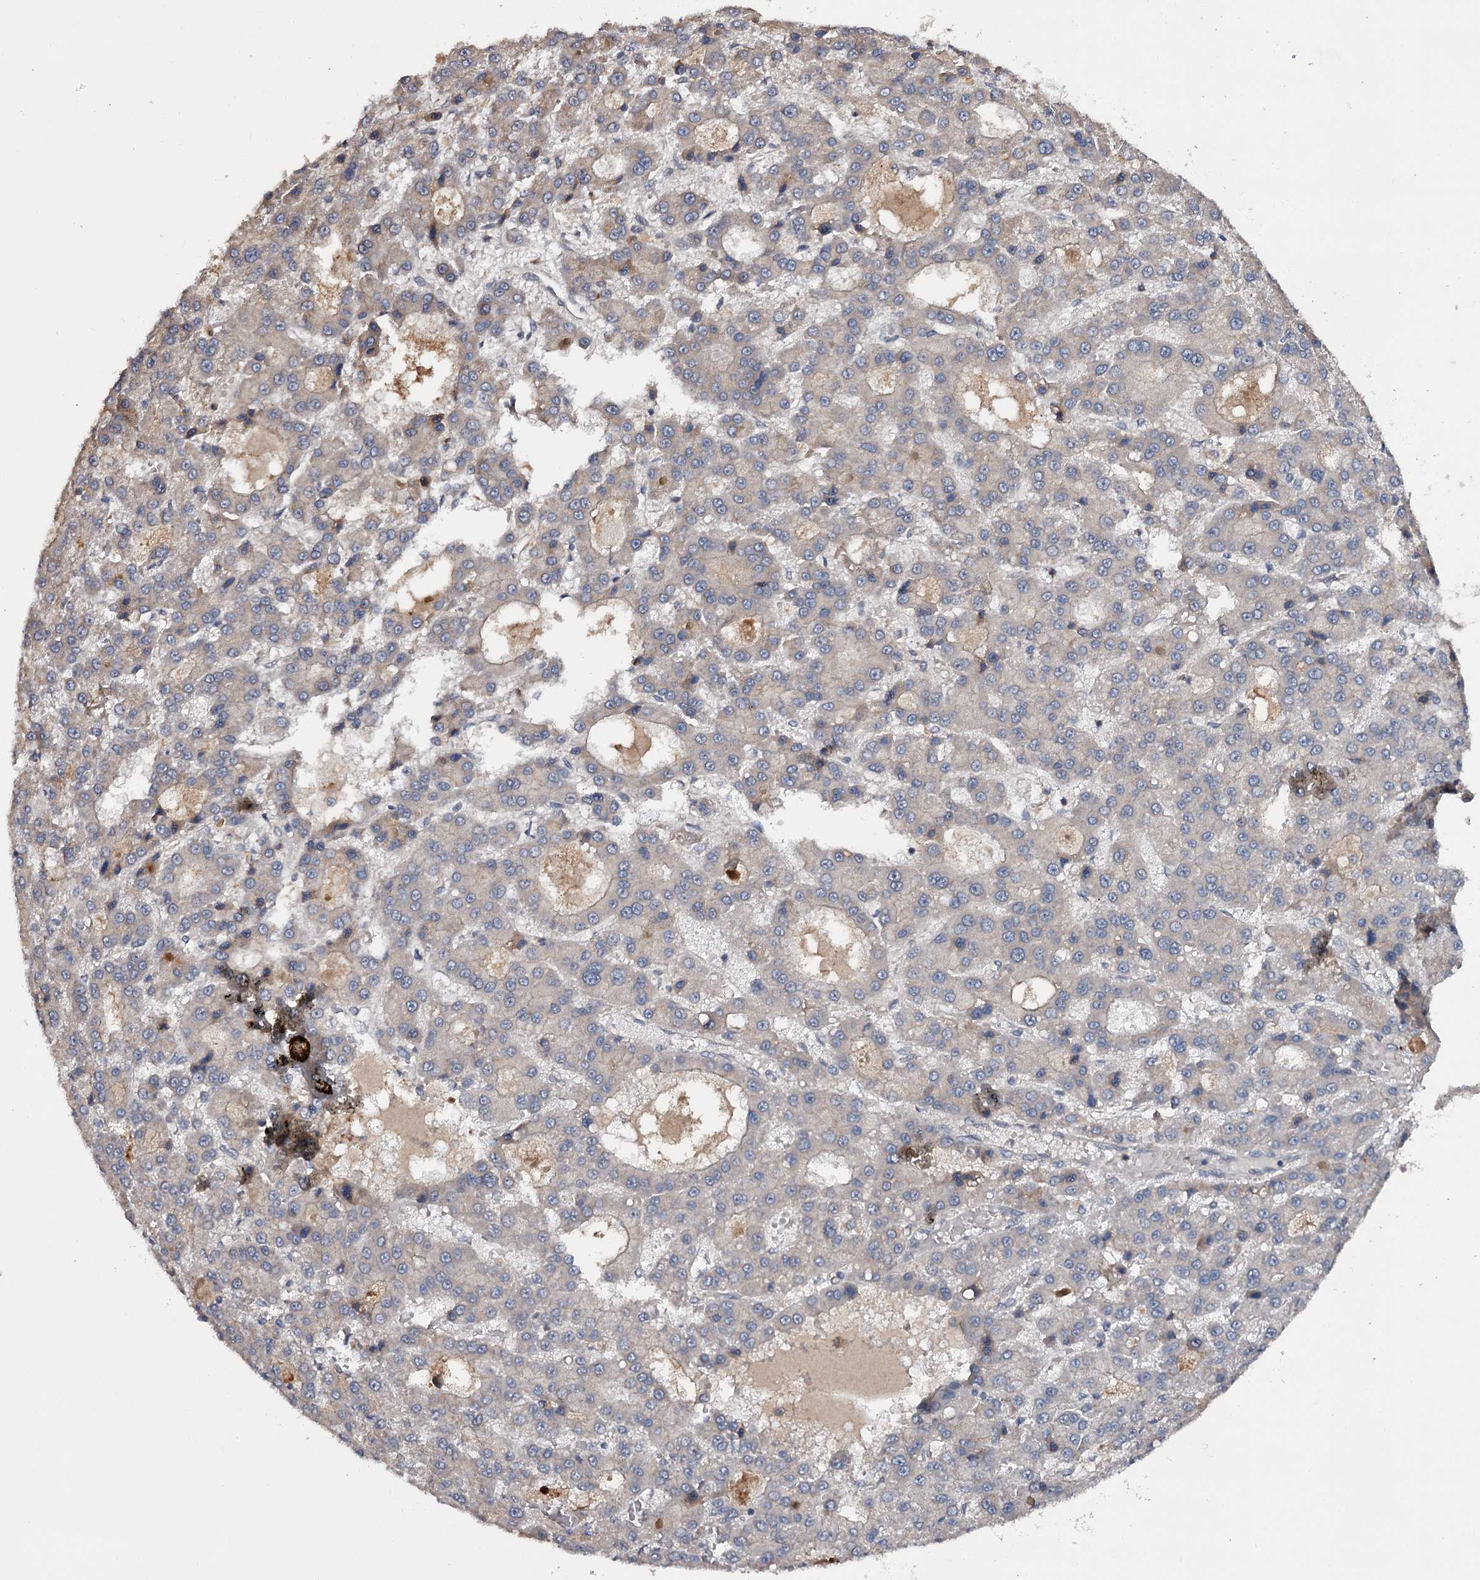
{"staining": {"intensity": "weak", "quantity": "25%-75%", "location": "cytoplasmic/membranous"}, "tissue": "liver cancer", "cell_type": "Tumor cells", "image_type": "cancer", "snomed": [{"axis": "morphology", "description": "Carcinoma, Hepatocellular, NOS"}, {"axis": "topography", "description": "Liver"}], "caption": "Tumor cells display low levels of weak cytoplasmic/membranous positivity in approximately 25%-75% of cells in human liver cancer. (IHC, brightfield microscopy, high magnification).", "gene": "CWF19L2", "patient": {"sex": "male", "age": 70}}